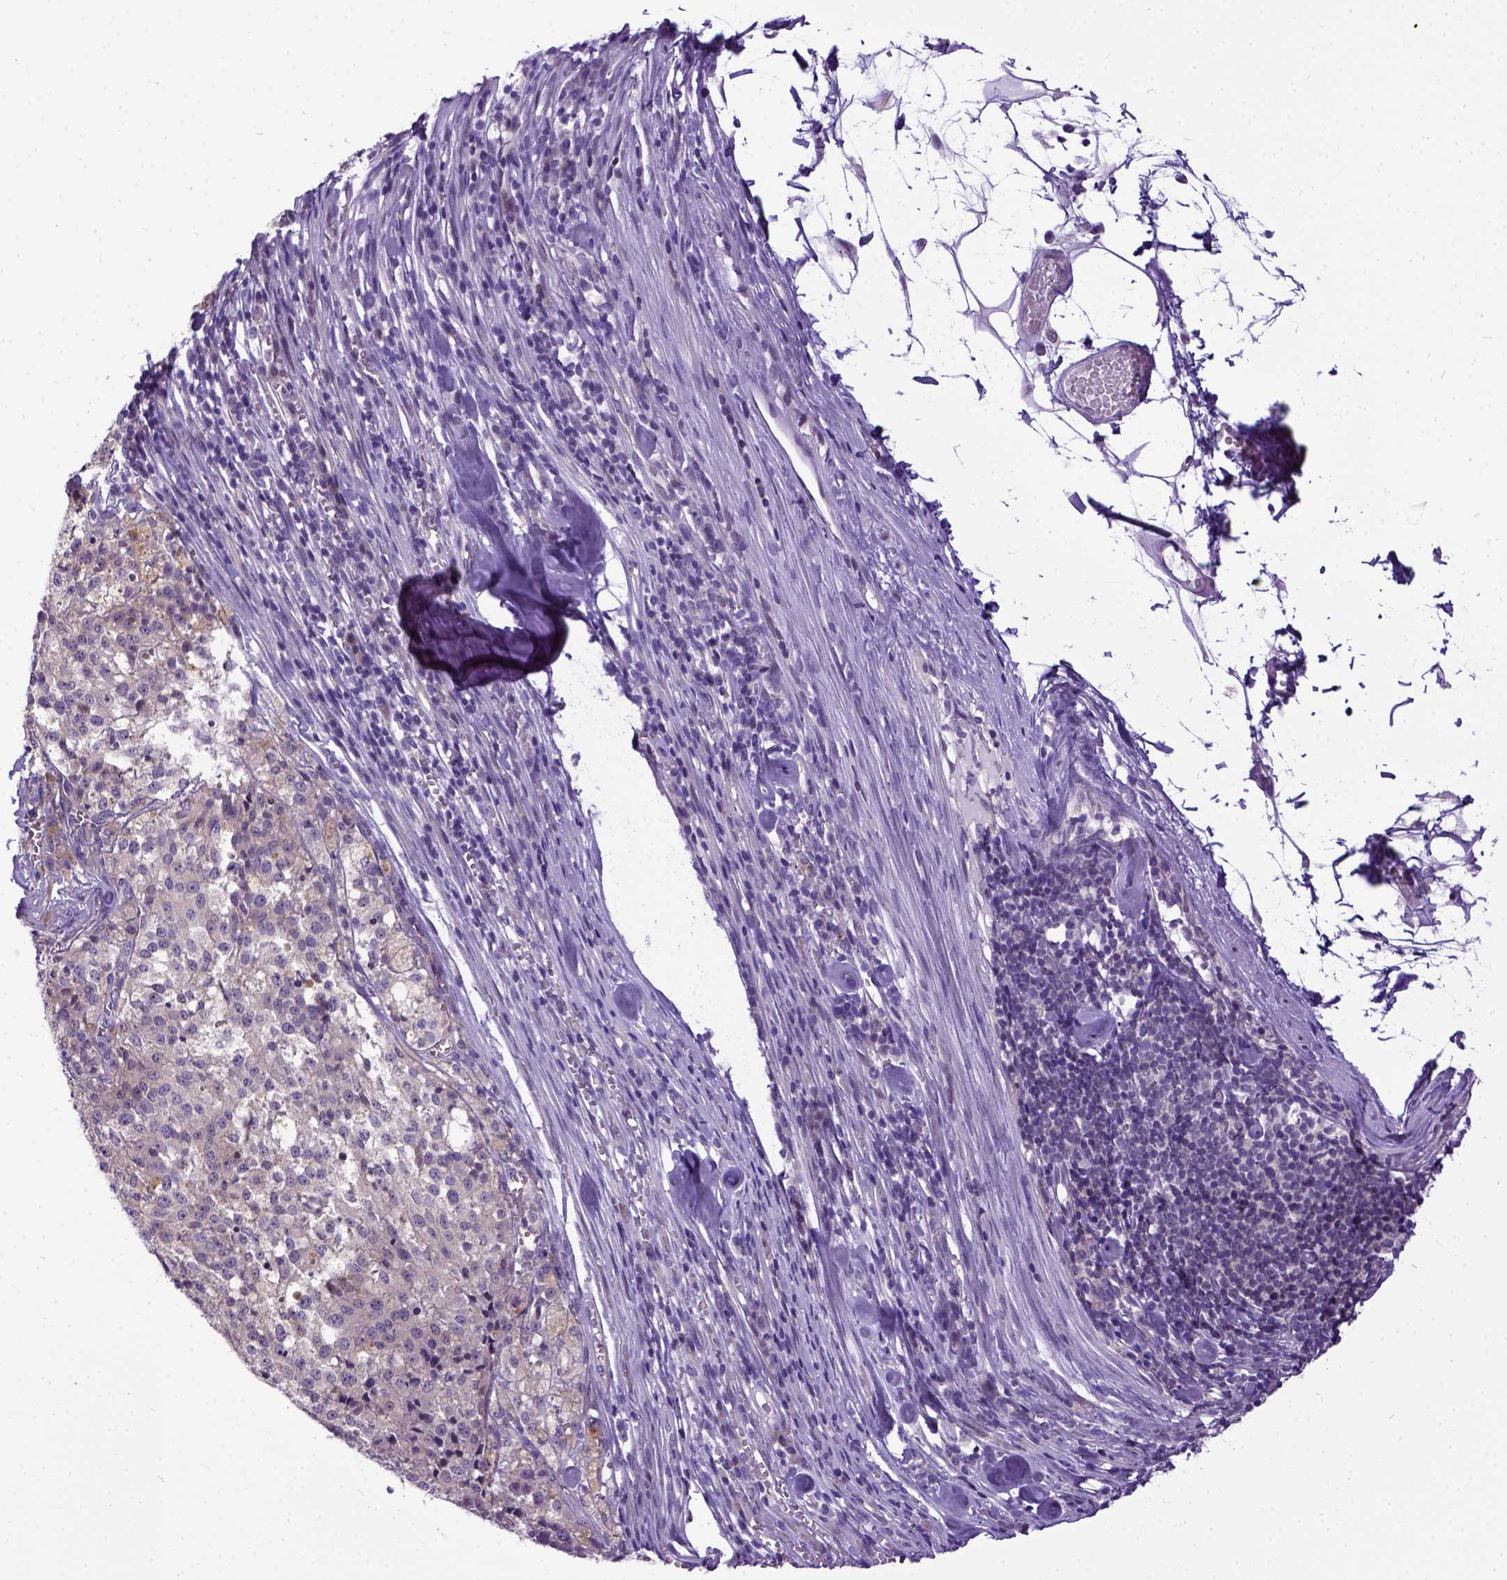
{"staining": {"intensity": "weak", "quantity": "25%-75%", "location": "cytoplasmic/membranous"}, "tissue": "melanoma", "cell_type": "Tumor cells", "image_type": "cancer", "snomed": [{"axis": "morphology", "description": "Malignant melanoma, Metastatic site"}, {"axis": "topography", "description": "Lymph node"}], "caption": "Immunohistochemical staining of malignant melanoma (metastatic site) demonstrates low levels of weak cytoplasmic/membranous expression in approximately 25%-75% of tumor cells.", "gene": "NEK5", "patient": {"sex": "female", "age": 64}}